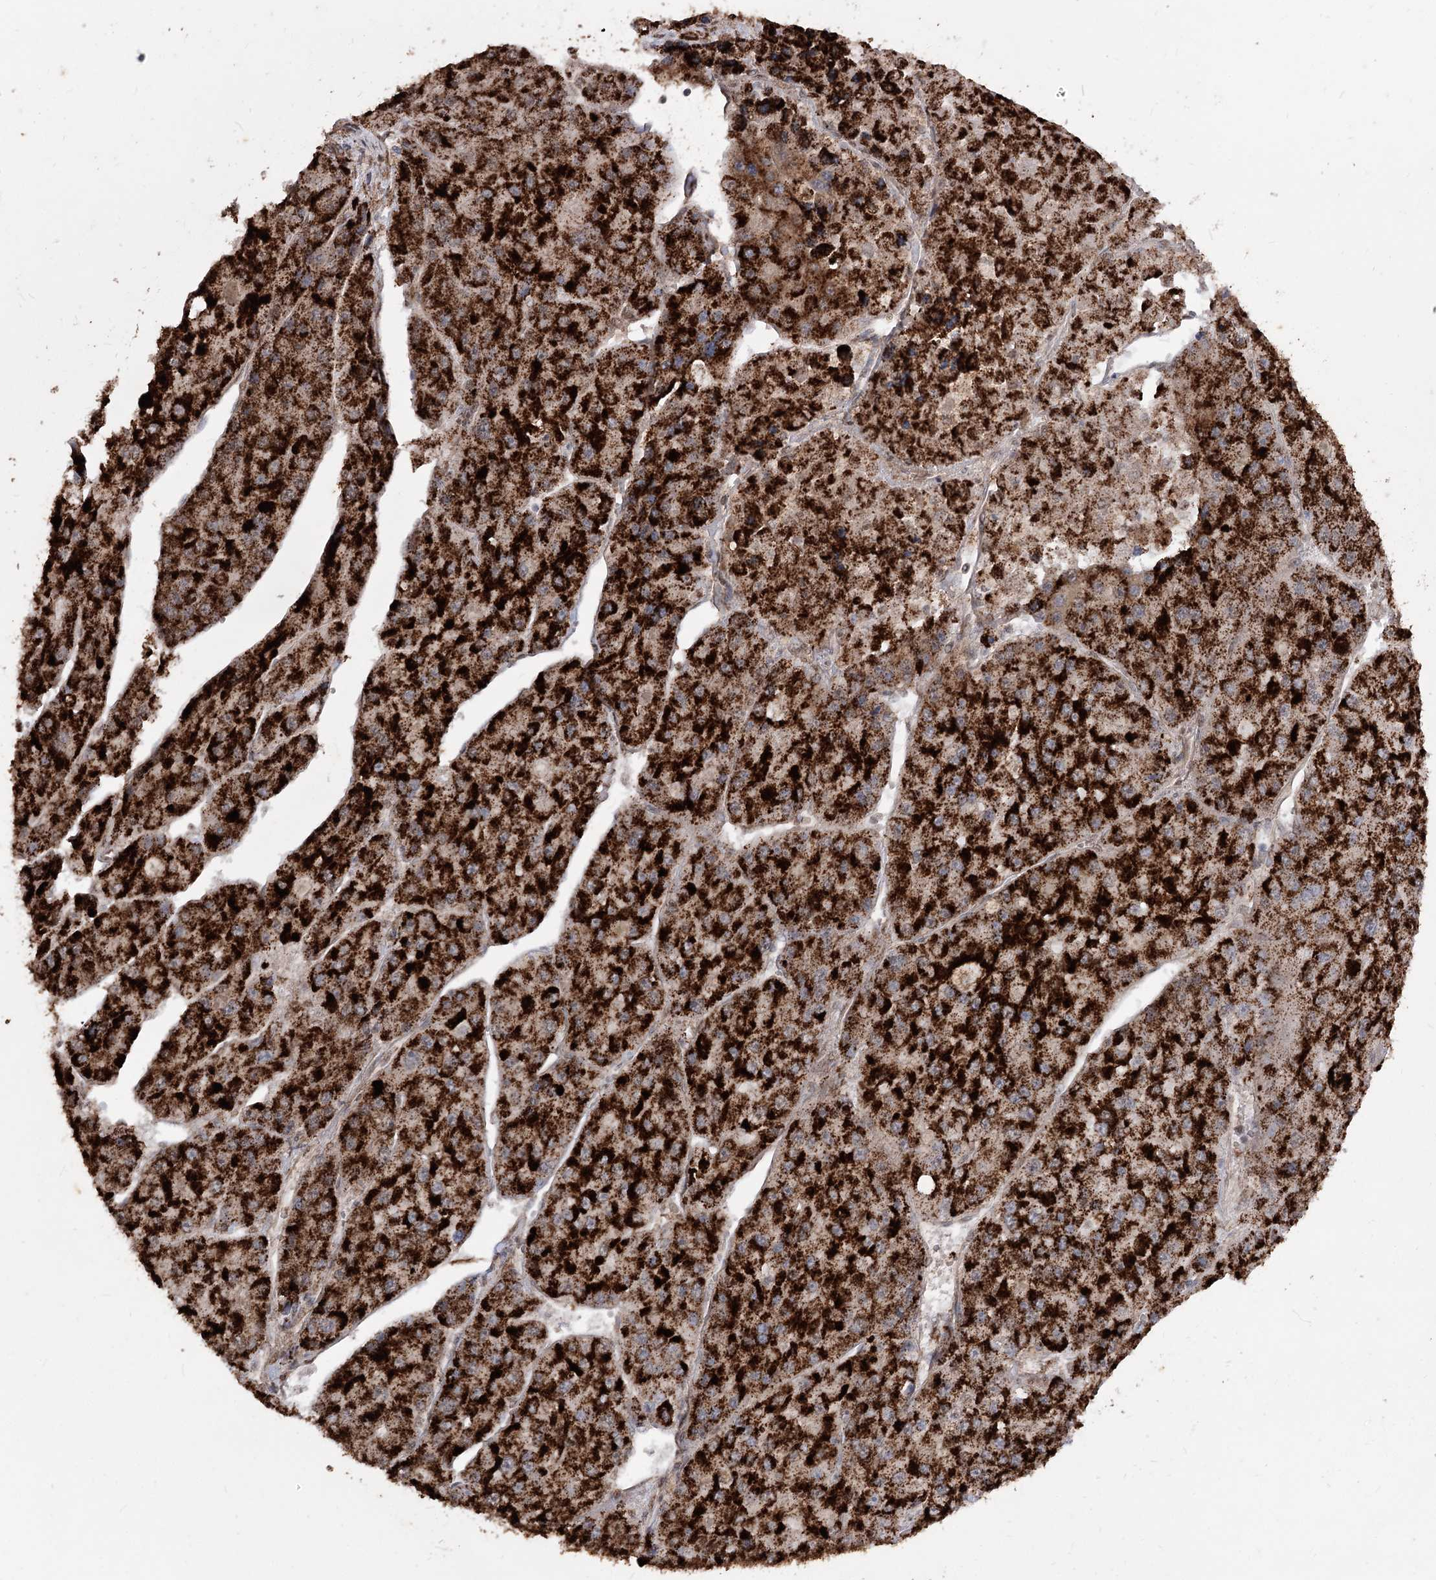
{"staining": {"intensity": "strong", "quantity": ">75%", "location": "cytoplasmic/membranous"}, "tissue": "liver cancer", "cell_type": "Tumor cells", "image_type": "cancer", "snomed": [{"axis": "morphology", "description": "Carcinoma, Hepatocellular, NOS"}, {"axis": "topography", "description": "Liver"}], "caption": "Protein expression analysis of liver hepatocellular carcinoma shows strong cytoplasmic/membranous positivity in about >75% of tumor cells.", "gene": "ZSCAN23", "patient": {"sex": "female", "age": 73}}